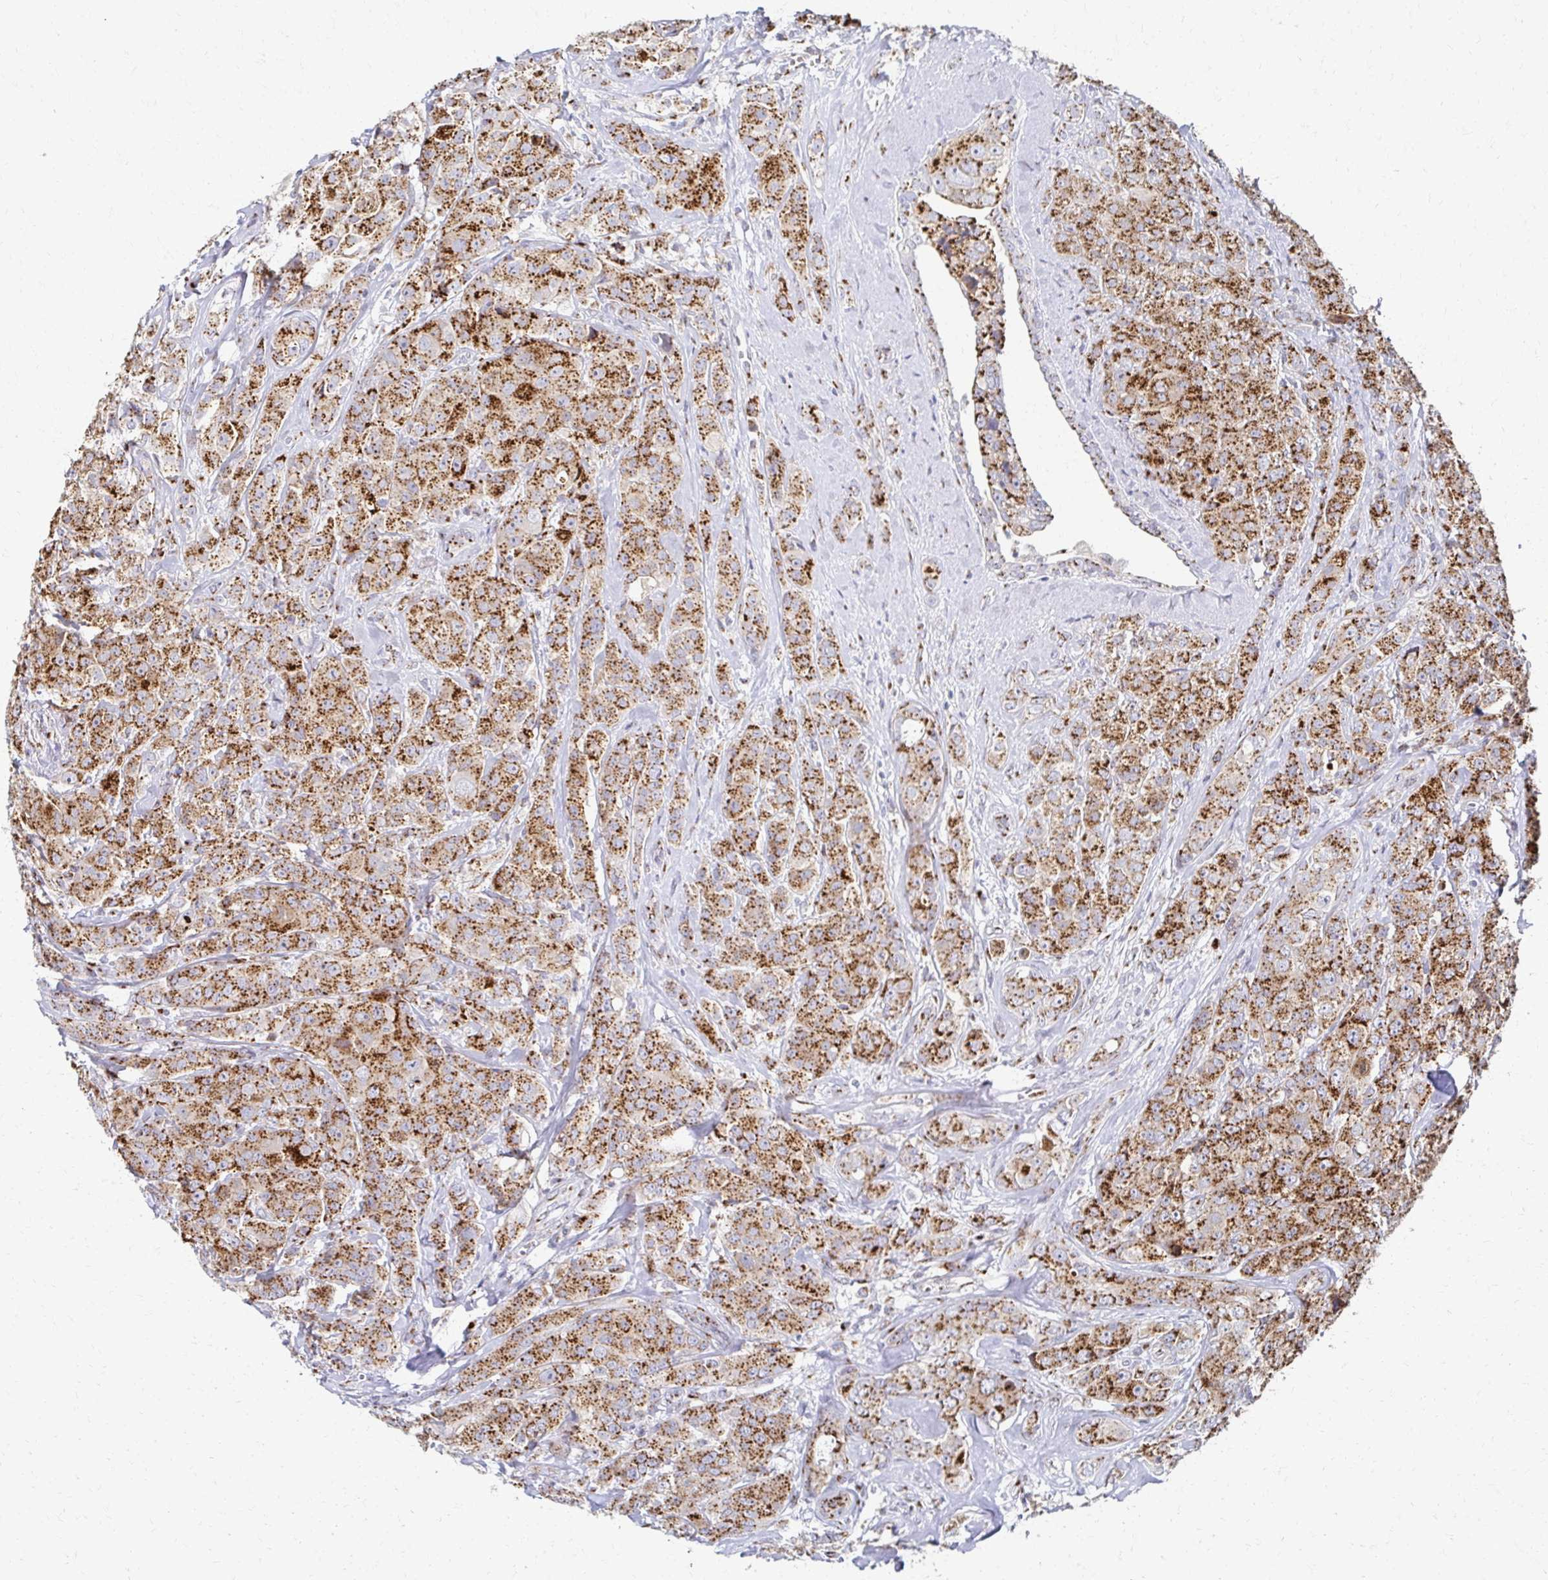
{"staining": {"intensity": "strong", "quantity": ">75%", "location": "cytoplasmic/membranous"}, "tissue": "breast cancer", "cell_type": "Tumor cells", "image_type": "cancer", "snomed": [{"axis": "morphology", "description": "Normal tissue, NOS"}, {"axis": "morphology", "description": "Duct carcinoma"}, {"axis": "topography", "description": "Breast"}], "caption": "Intraductal carcinoma (breast) stained with DAB IHC shows high levels of strong cytoplasmic/membranous staining in approximately >75% of tumor cells.", "gene": "TM9SF1", "patient": {"sex": "female", "age": 43}}